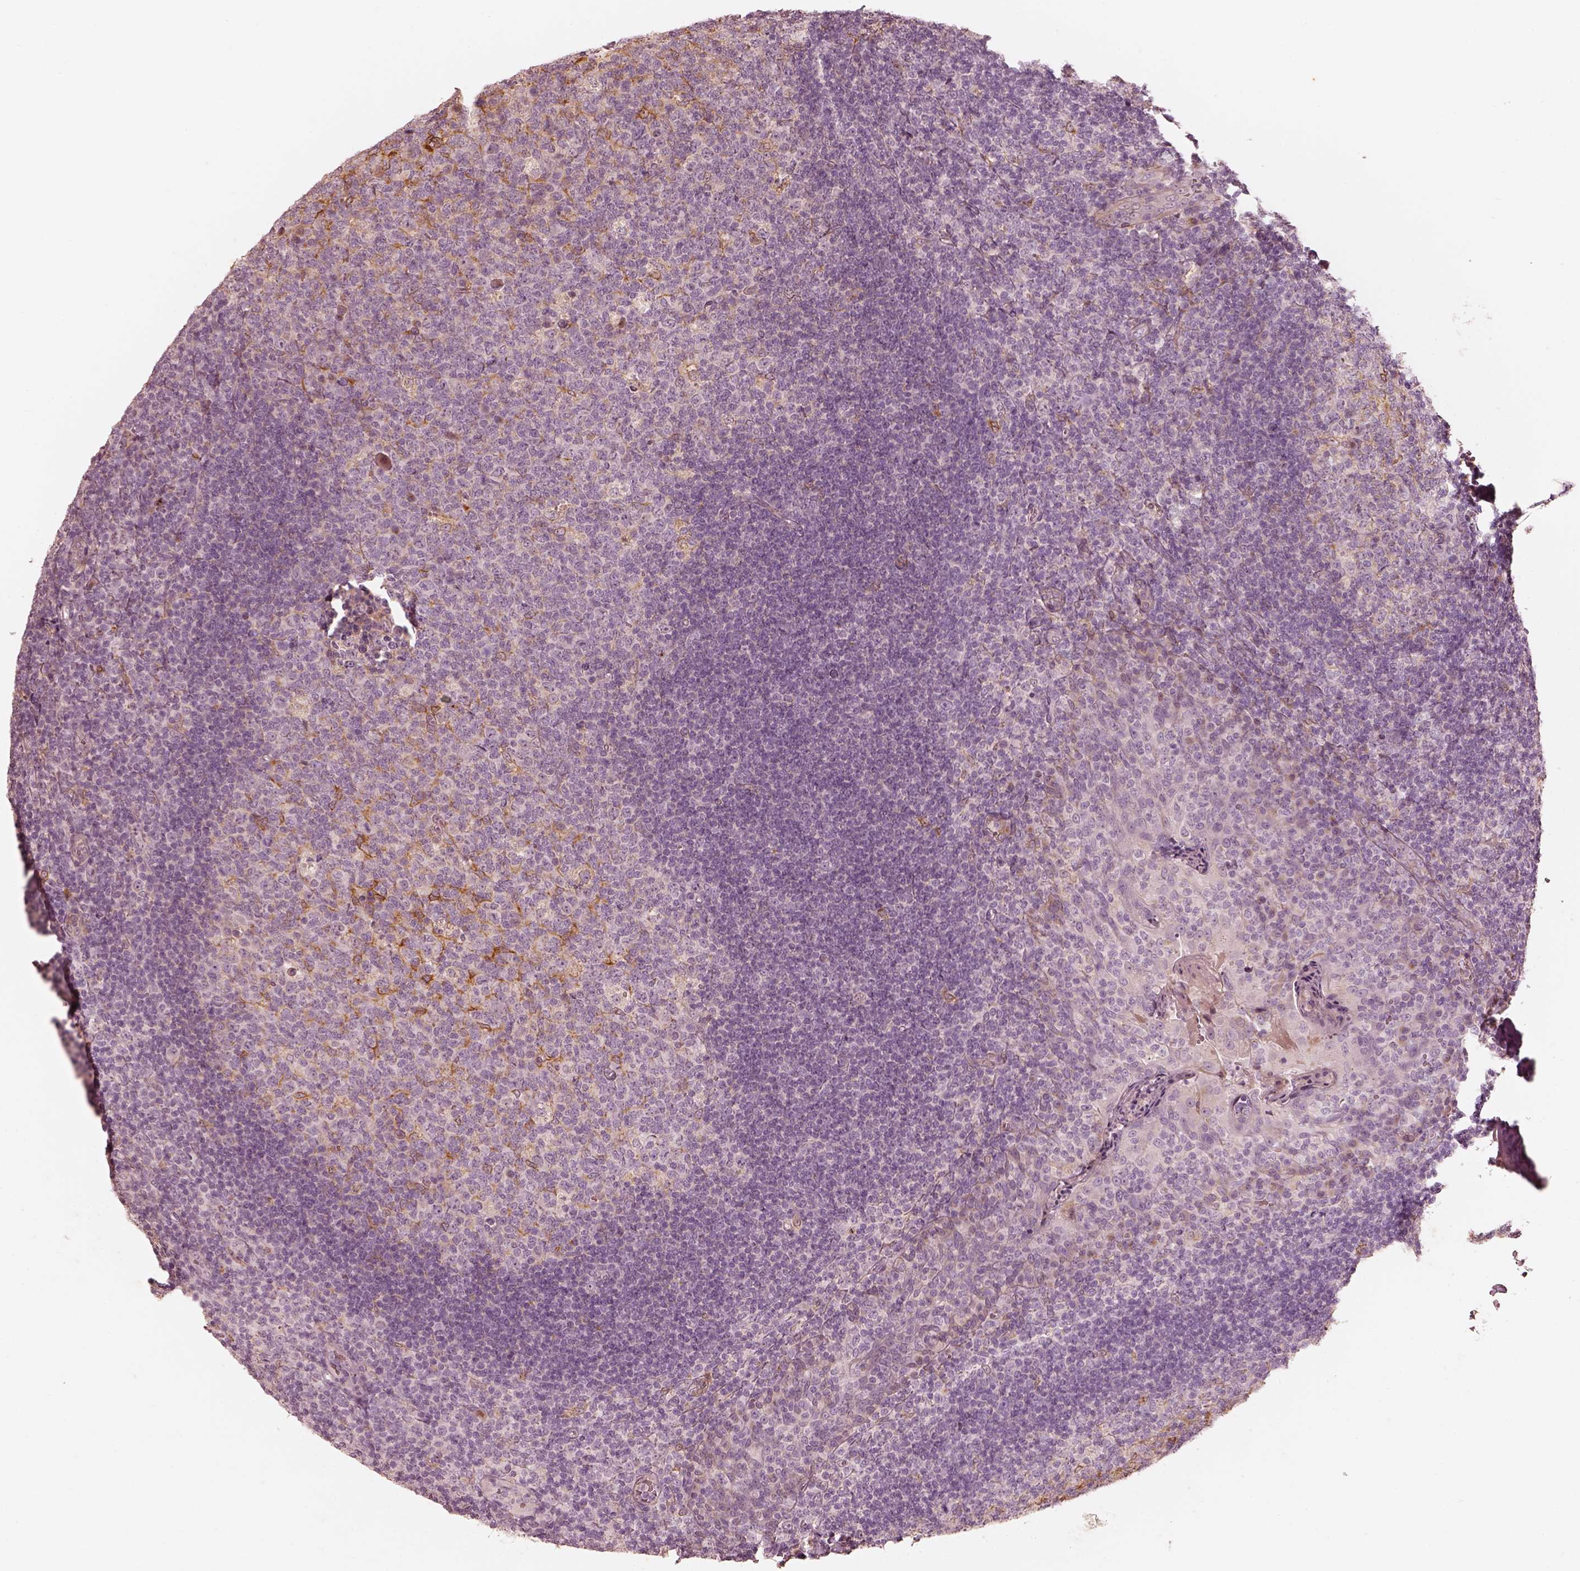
{"staining": {"intensity": "strong", "quantity": "<25%", "location": "cytoplasmic/membranous"}, "tissue": "tonsil", "cell_type": "Germinal center cells", "image_type": "normal", "snomed": [{"axis": "morphology", "description": "Normal tissue, NOS"}, {"axis": "topography", "description": "Tonsil"}], "caption": "Approximately <25% of germinal center cells in normal tonsil demonstrate strong cytoplasmic/membranous protein positivity as visualized by brown immunohistochemical staining.", "gene": "WLS", "patient": {"sex": "male", "age": 17}}